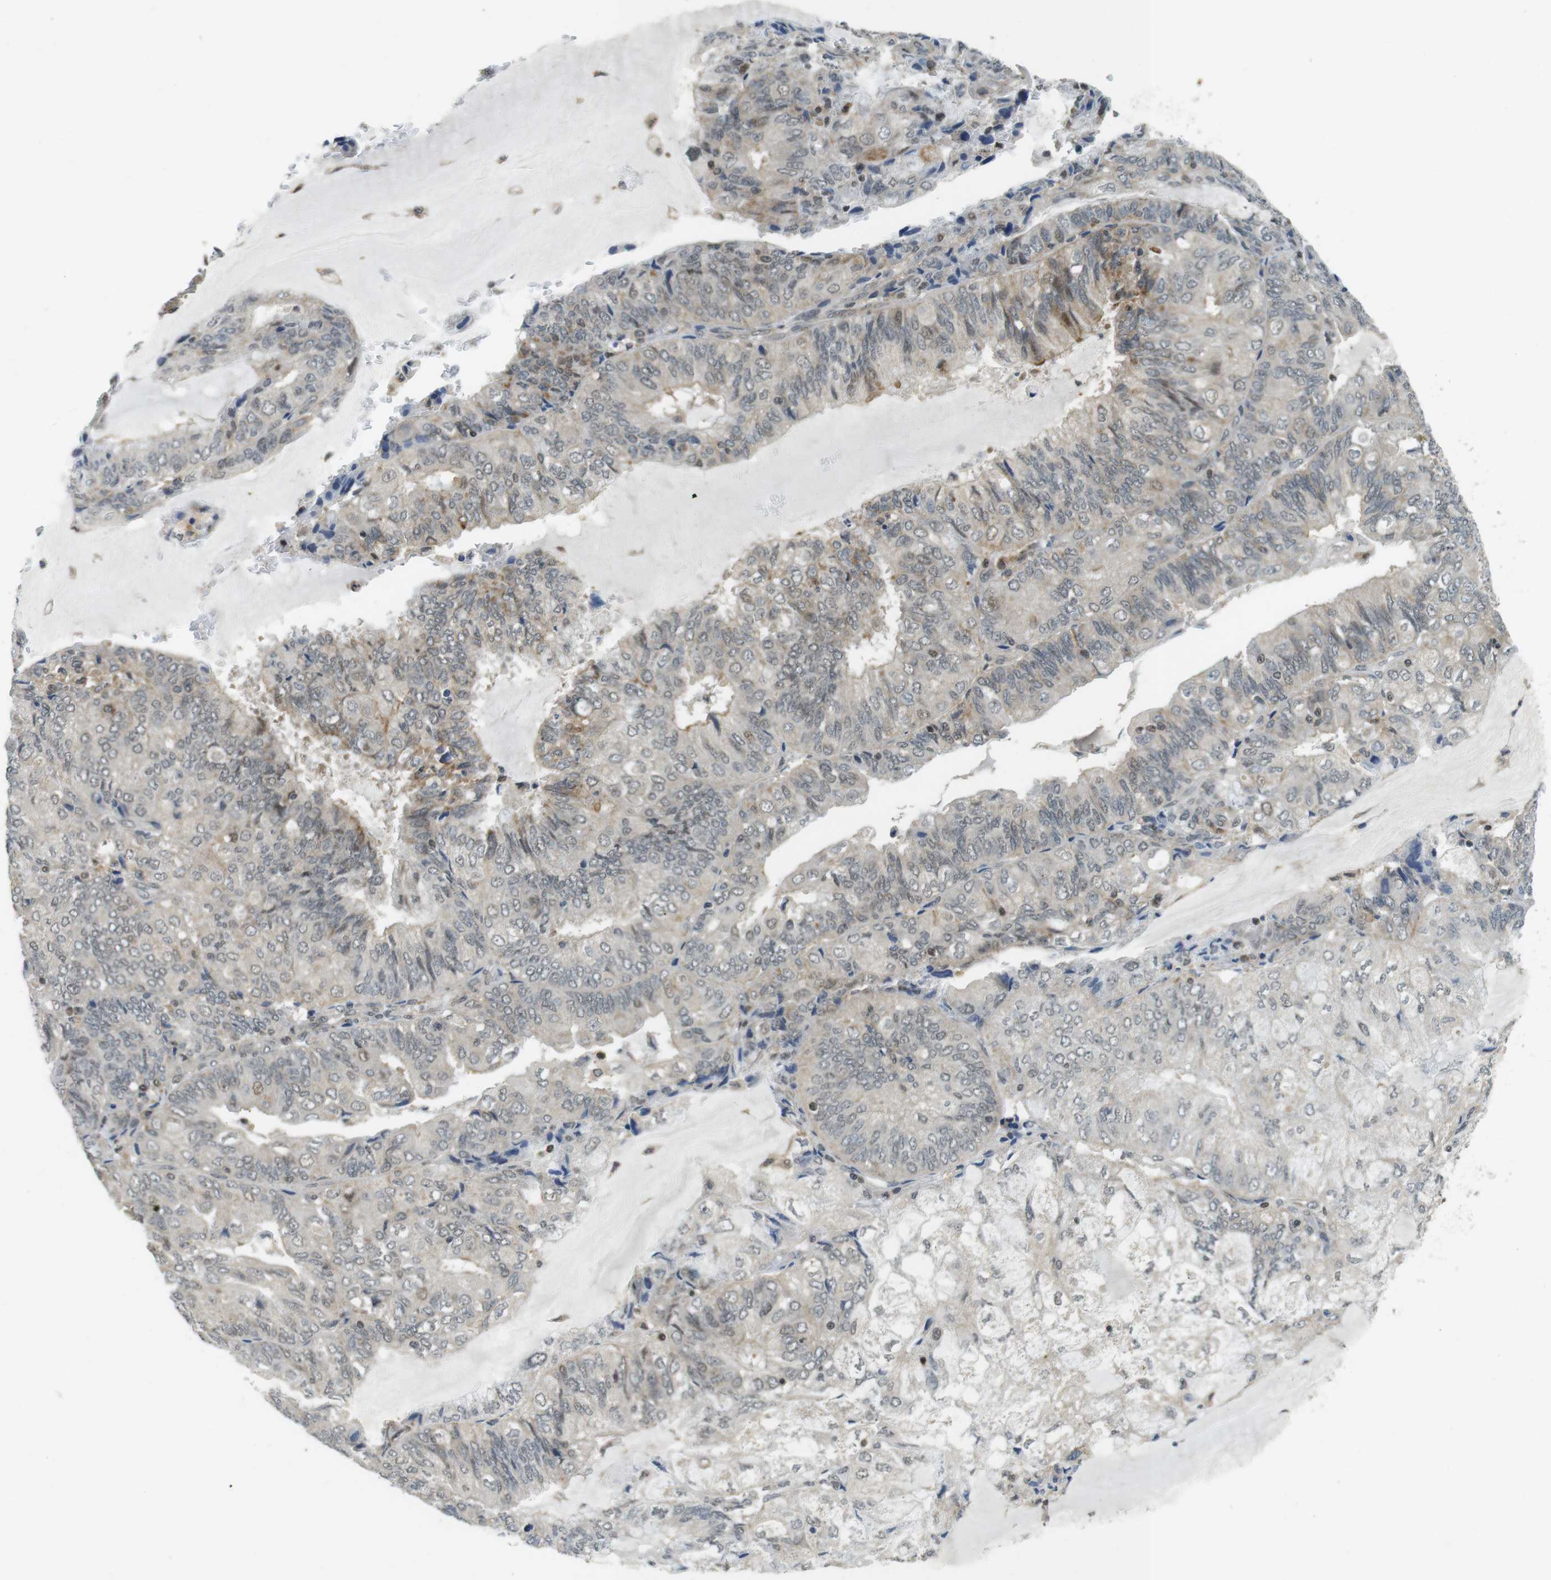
{"staining": {"intensity": "weak", "quantity": "<25%", "location": "cytoplasmic/membranous"}, "tissue": "endometrial cancer", "cell_type": "Tumor cells", "image_type": "cancer", "snomed": [{"axis": "morphology", "description": "Adenocarcinoma, NOS"}, {"axis": "topography", "description": "Endometrium"}], "caption": "DAB immunohistochemical staining of adenocarcinoma (endometrial) demonstrates no significant staining in tumor cells.", "gene": "BRD4", "patient": {"sex": "female", "age": 81}}